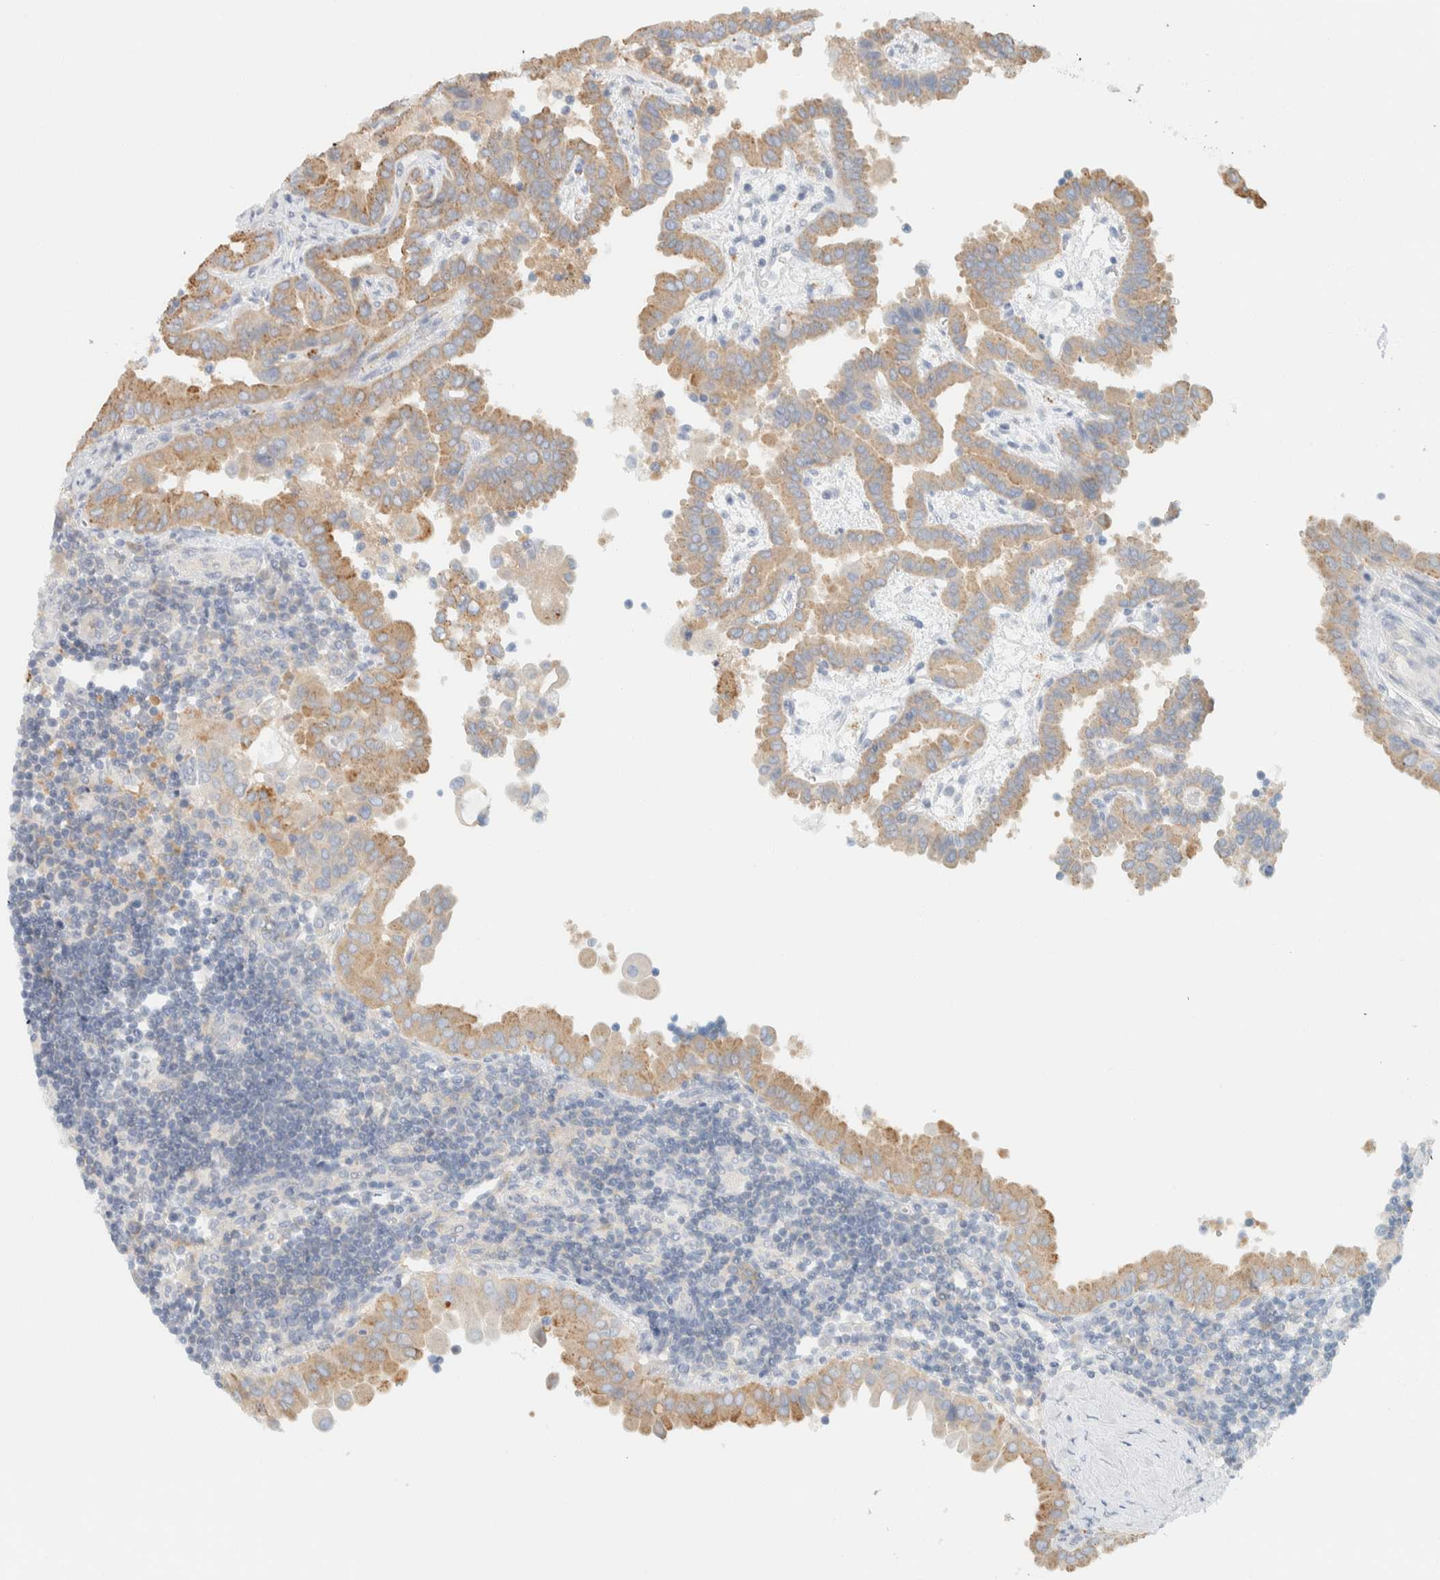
{"staining": {"intensity": "weak", "quantity": ">75%", "location": "cytoplasmic/membranous"}, "tissue": "thyroid cancer", "cell_type": "Tumor cells", "image_type": "cancer", "snomed": [{"axis": "morphology", "description": "Papillary adenocarcinoma, NOS"}, {"axis": "topography", "description": "Thyroid gland"}], "caption": "Immunohistochemical staining of papillary adenocarcinoma (thyroid) shows weak cytoplasmic/membranous protein staining in about >75% of tumor cells.", "gene": "PTGES3L-AARSD1", "patient": {"sex": "male", "age": 33}}